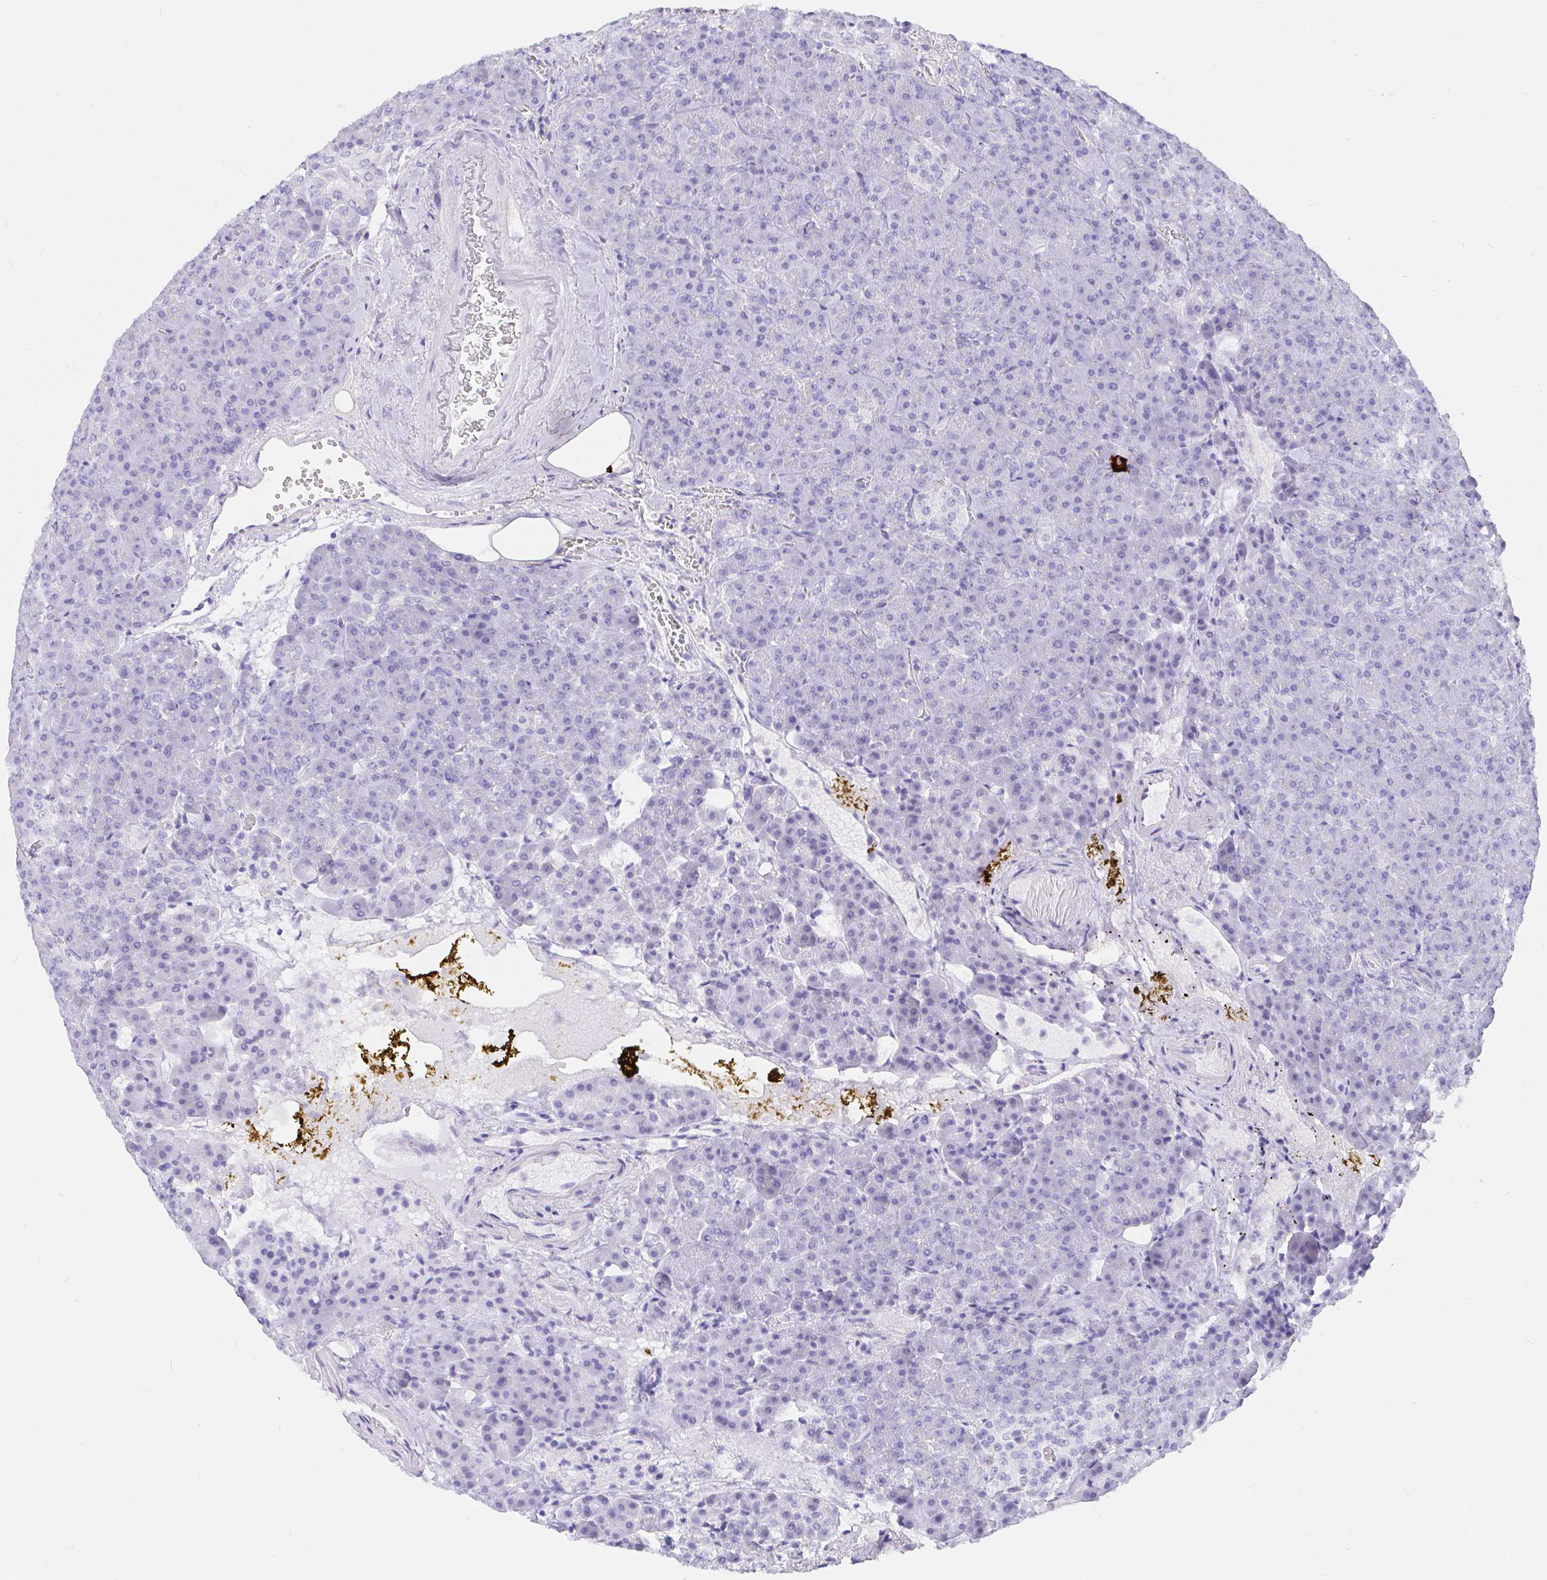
{"staining": {"intensity": "negative", "quantity": "none", "location": "none"}, "tissue": "pancreas", "cell_type": "Exocrine glandular cells", "image_type": "normal", "snomed": [{"axis": "morphology", "description": "Normal tissue, NOS"}, {"axis": "topography", "description": "Pancreas"}], "caption": "This is an IHC photomicrograph of unremarkable human pancreas. There is no positivity in exocrine glandular cells.", "gene": "CCDC62", "patient": {"sex": "female", "age": 74}}